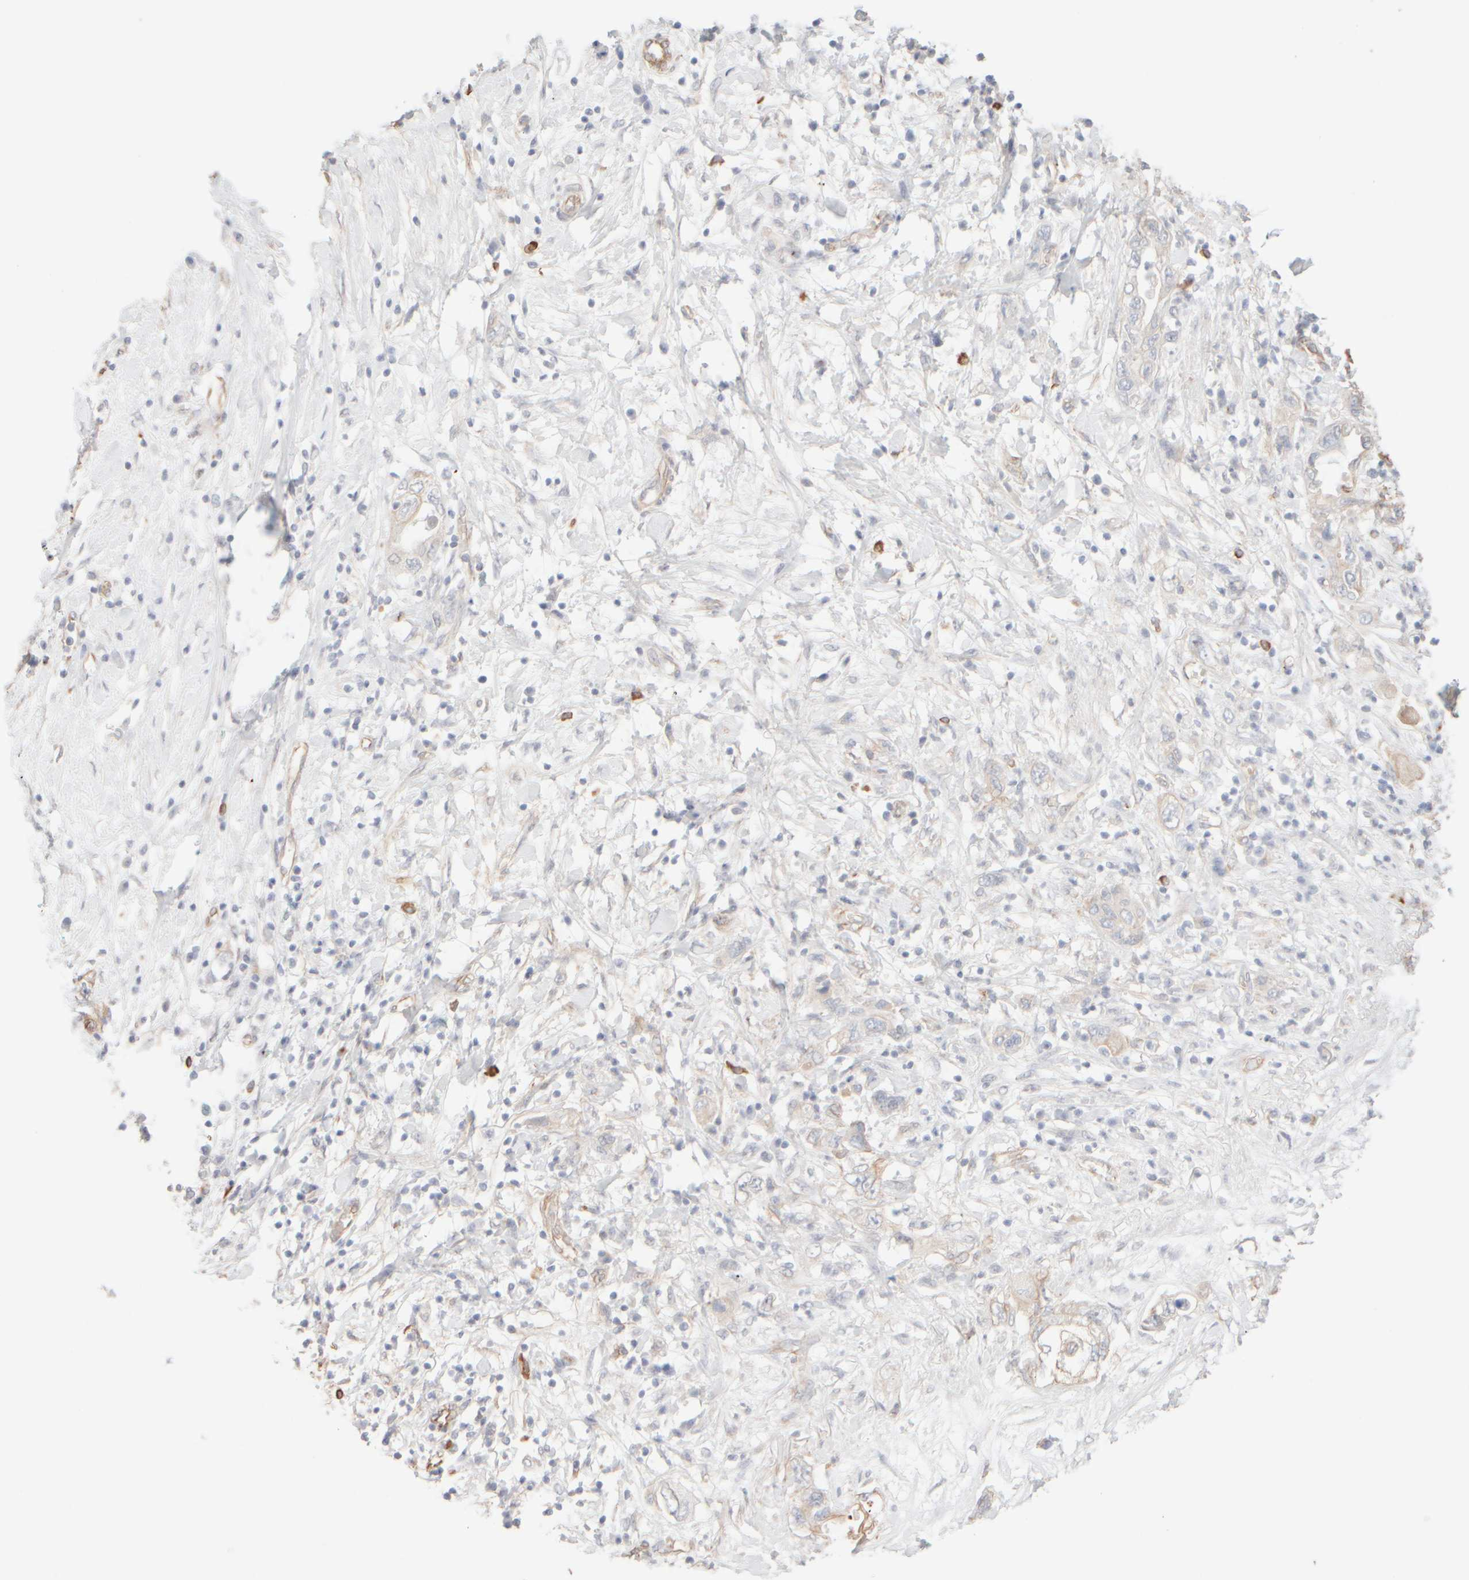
{"staining": {"intensity": "moderate", "quantity": "<25%", "location": "cytoplasmic/membranous"}, "tissue": "pancreatic cancer", "cell_type": "Tumor cells", "image_type": "cancer", "snomed": [{"axis": "morphology", "description": "Adenocarcinoma, NOS"}, {"axis": "topography", "description": "Pancreas"}], "caption": "Adenocarcinoma (pancreatic) stained with a brown dye shows moderate cytoplasmic/membranous positive positivity in approximately <25% of tumor cells.", "gene": "KRT15", "patient": {"sex": "female", "age": 73}}